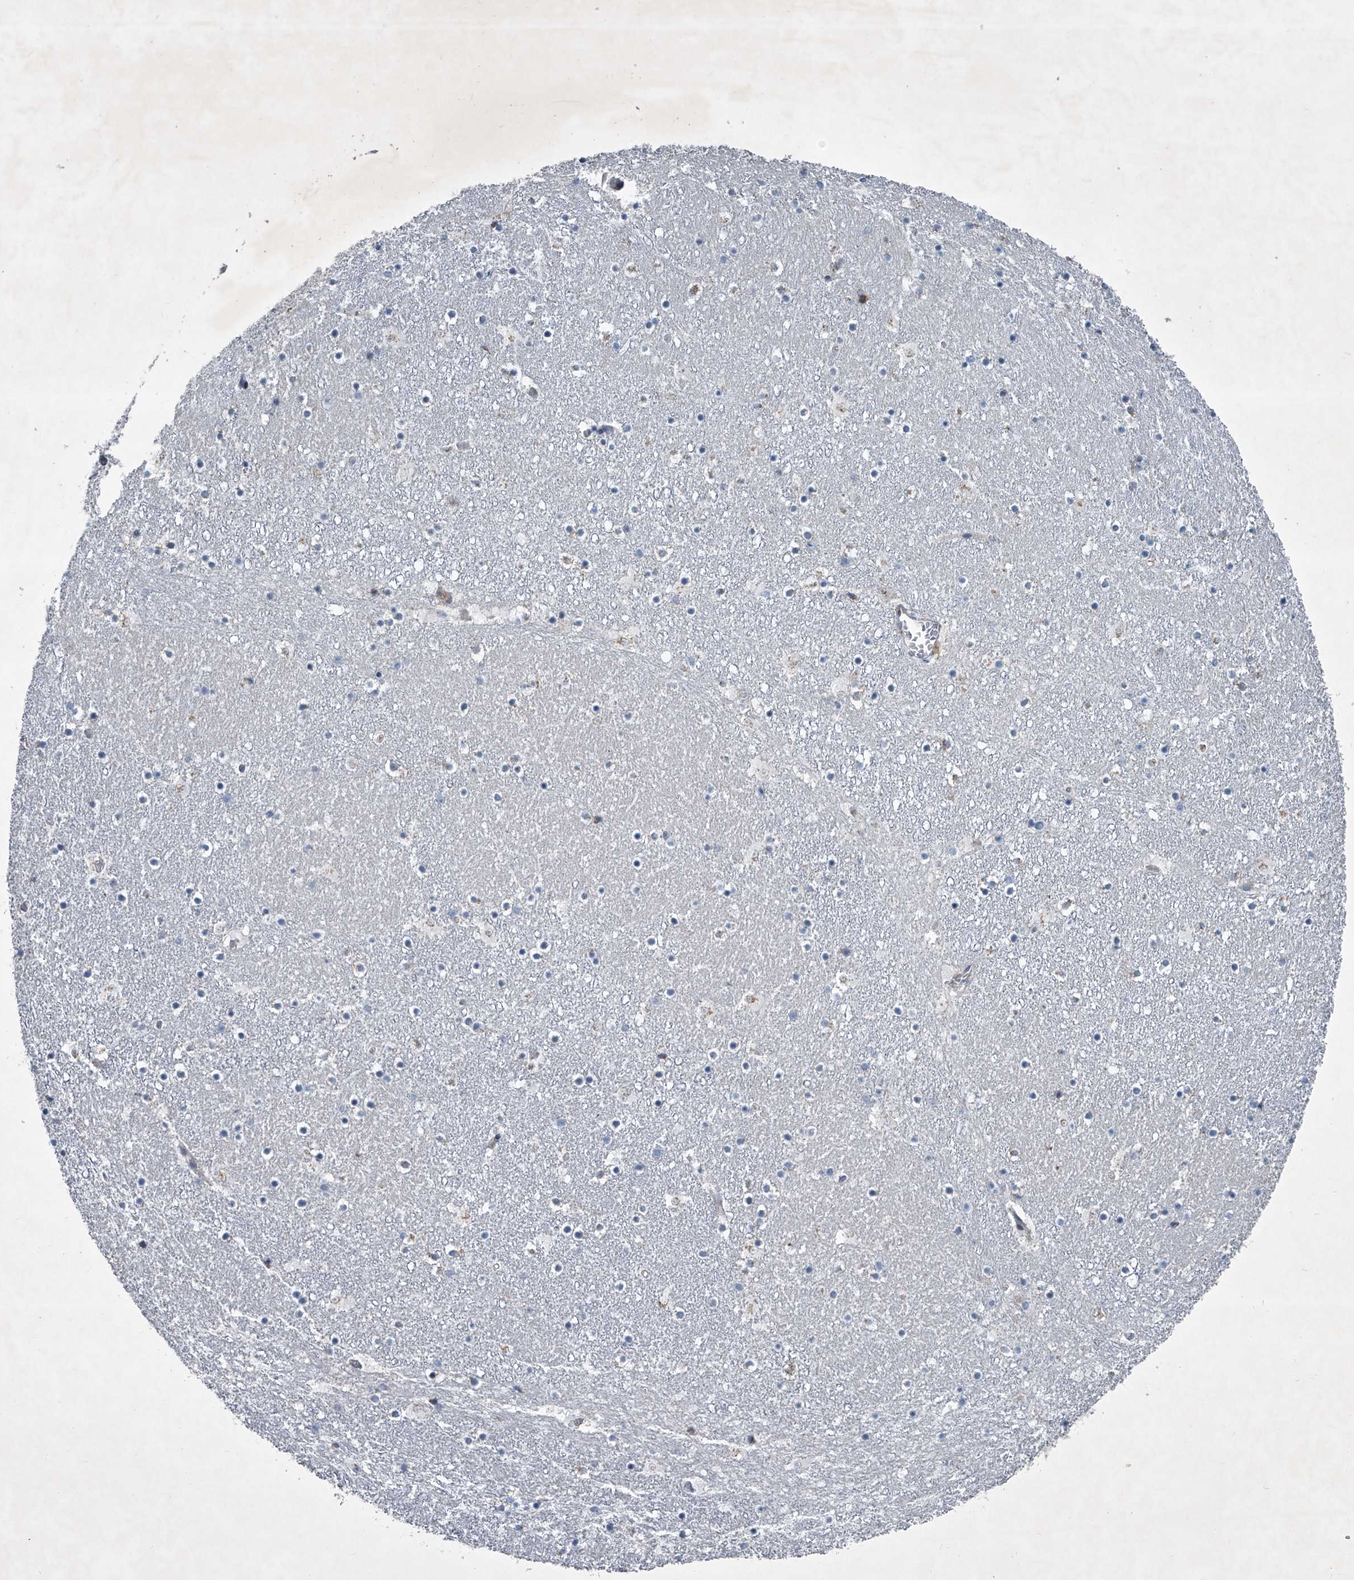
{"staining": {"intensity": "negative", "quantity": "none", "location": "none"}, "tissue": "caudate", "cell_type": "Glial cells", "image_type": "normal", "snomed": [{"axis": "morphology", "description": "Normal tissue, NOS"}, {"axis": "topography", "description": "Lateral ventricle wall"}], "caption": "This is an IHC histopathology image of normal human caudate. There is no expression in glial cells.", "gene": "ABCG1", "patient": {"sex": "male", "age": 45}}